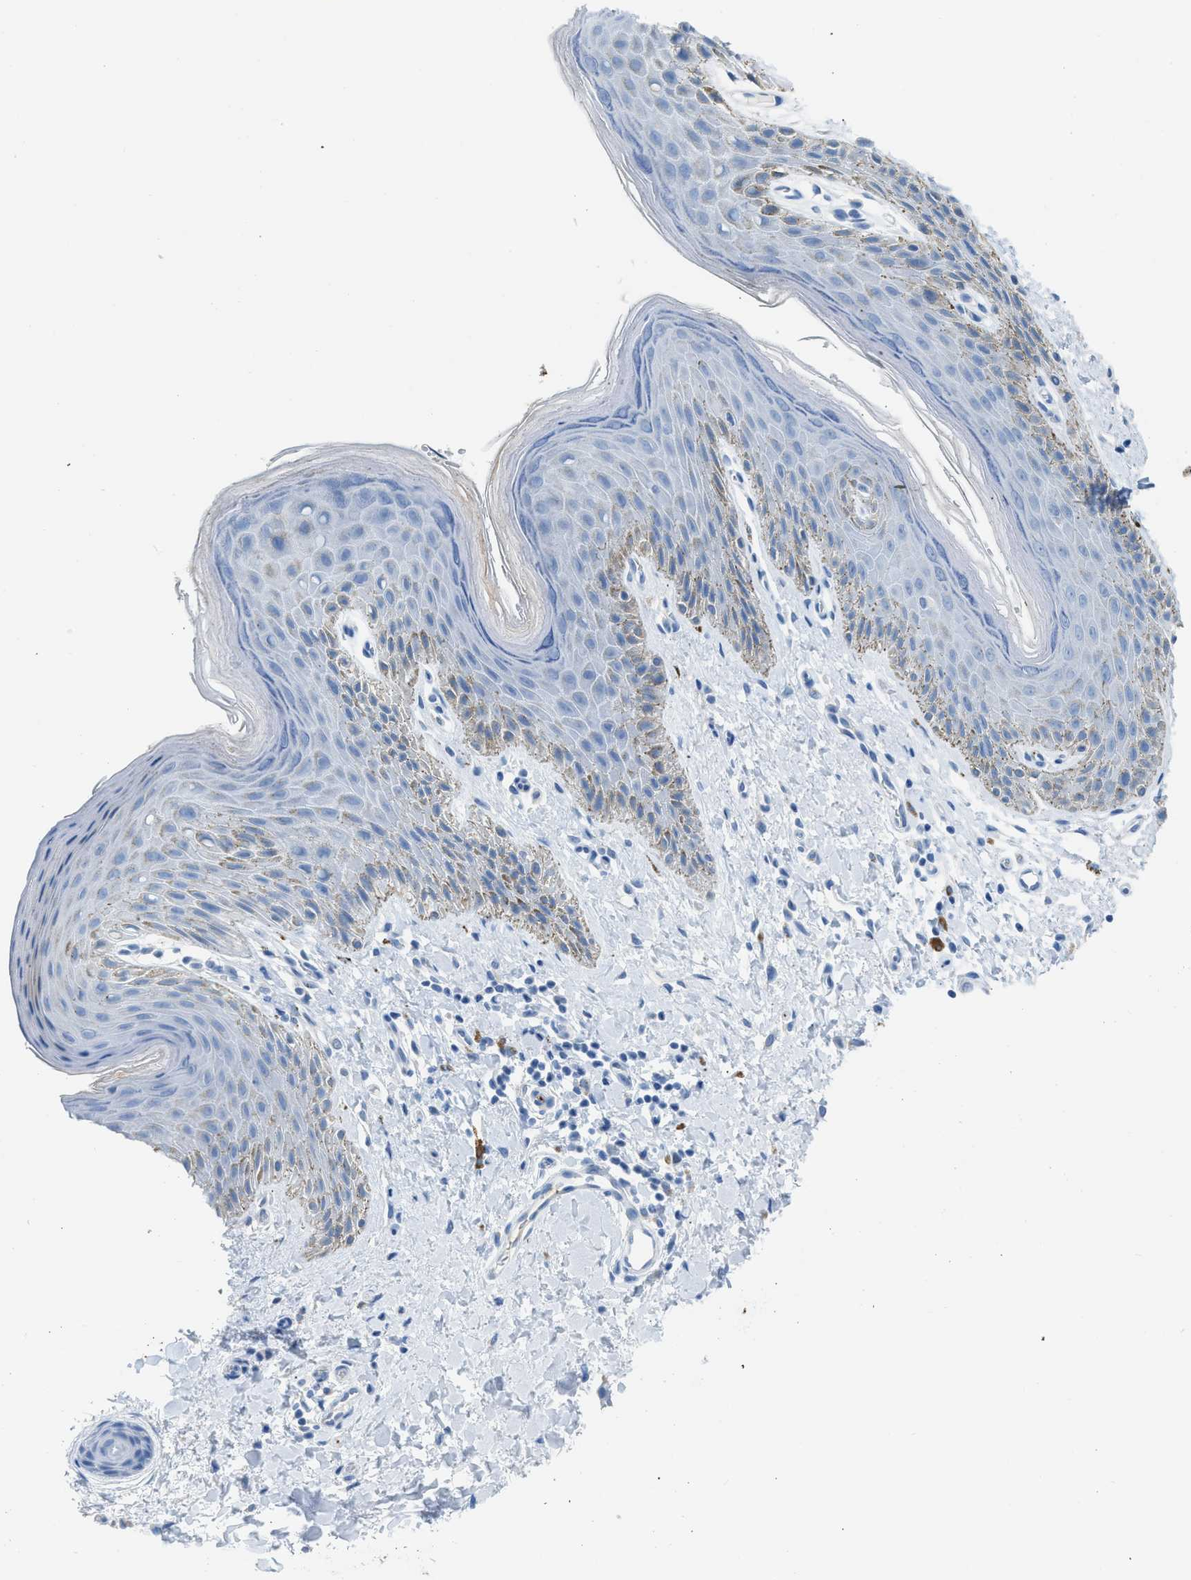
{"staining": {"intensity": "moderate", "quantity": "<25%", "location": "cytoplasmic/membranous"}, "tissue": "skin", "cell_type": "Epidermal cells", "image_type": "normal", "snomed": [{"axis": "morphology", "description": "Normal tissue, NOS"}, {"axis": "topography", "description": "Anal"}], "caption": "Immunohistochemical staining of normal skin displays <25% levels of moderate cytoplasmic/membranous protein expression in approximately <25% of epidermal cells.", "gene": "FAIM2", "patient": {"sex": "male", "age": 44}}